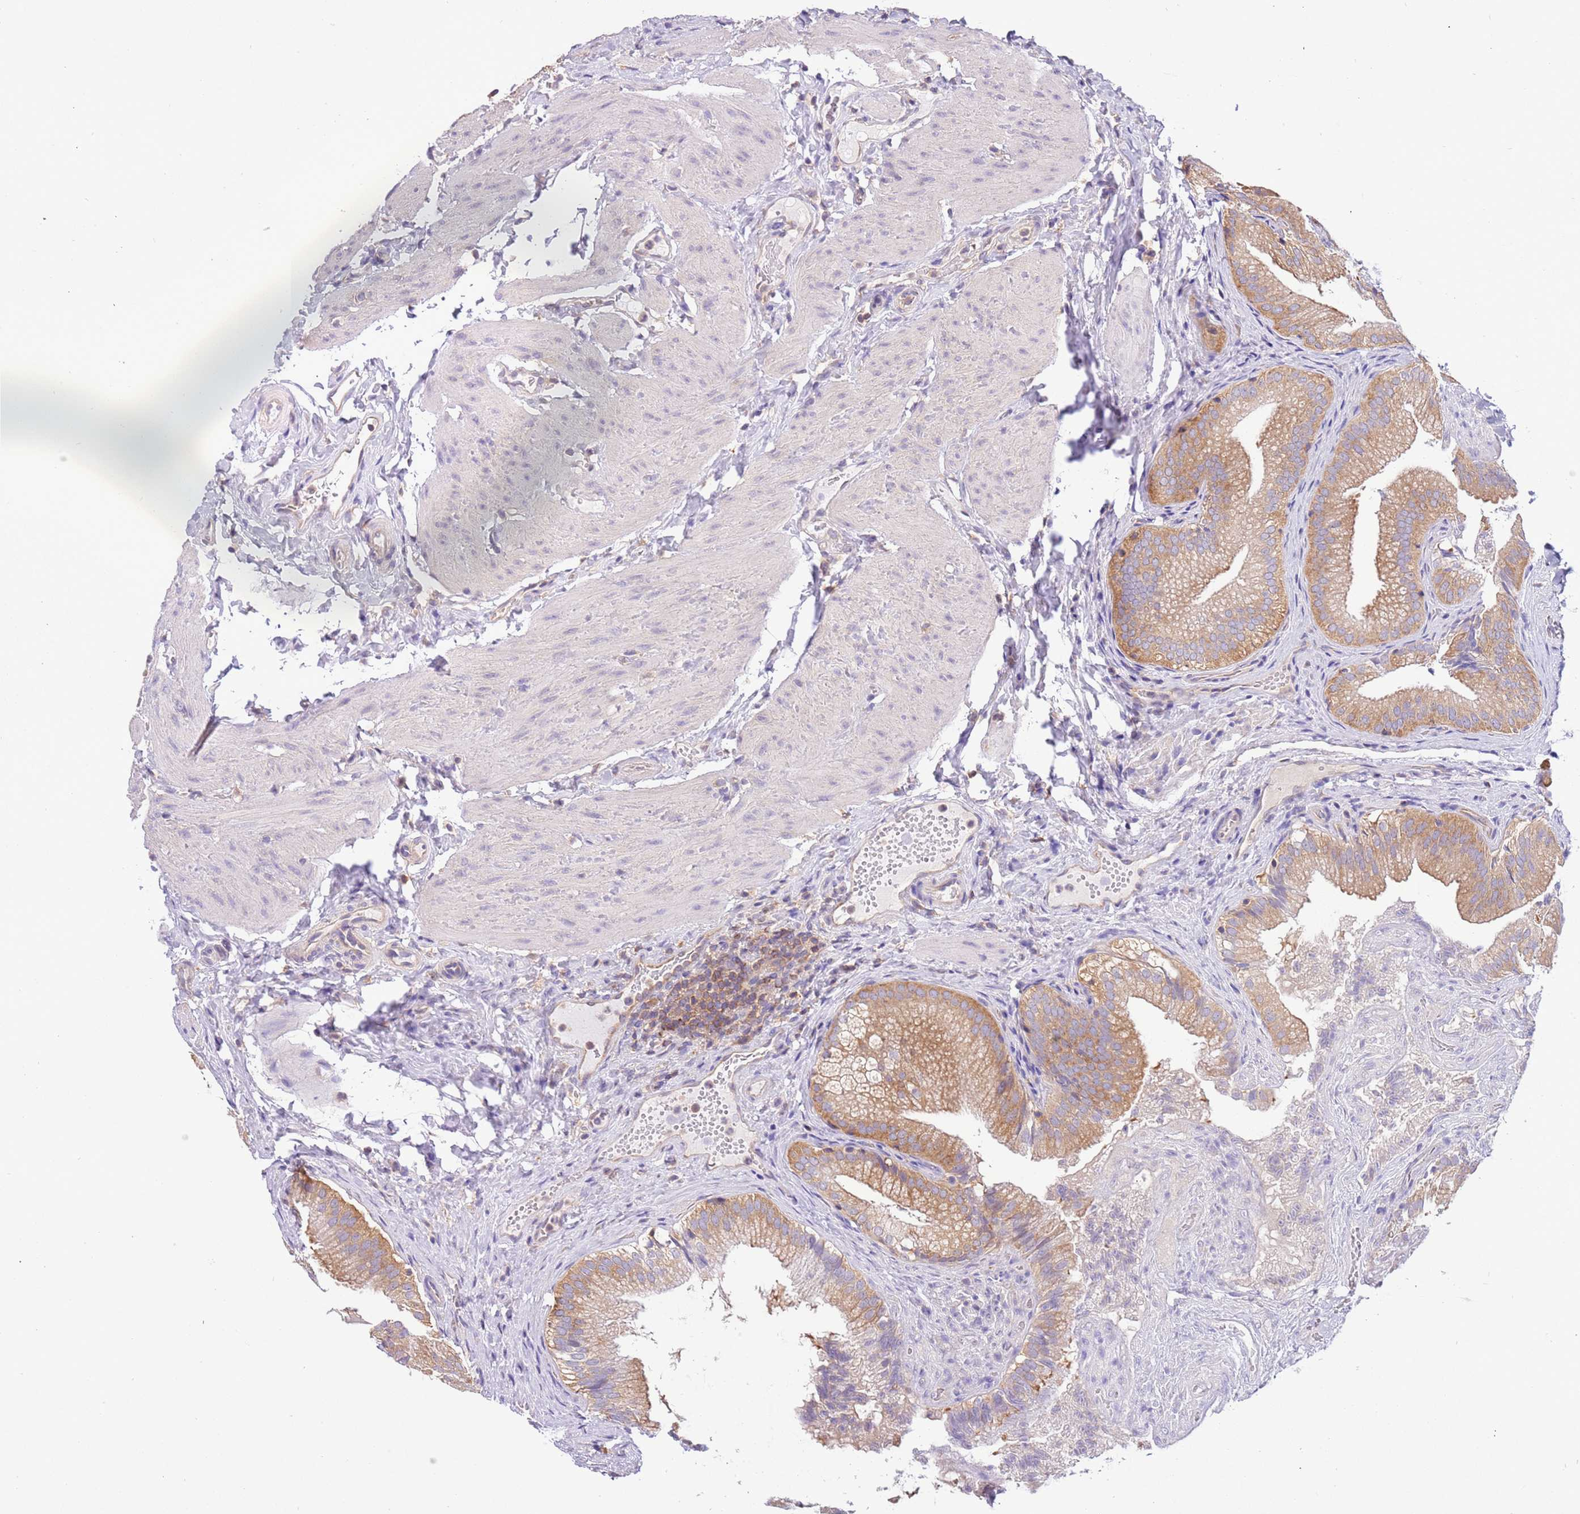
{"staining": {"intensity": "moderate", "quantity": ">75%", "location": "cytoplasmic/membranous"}, "tissue": "gallbladder", "cell_type": "Glandular cells", "image_type": "normal", "snomed": [{"axis": "morphology", "description": "Normal tissue, NOS"}, {"axis": "topography", "description": "Gallbladder"}], "caption": "Moderate cytoplasmic/membranous expression for a protein is identified in approximately >75% of glandular cells of unremarkable gallbladder using immunohistochemistry (IHC).", "gene": "STIP1", "patient": {"sex": "female", "age": 30}}